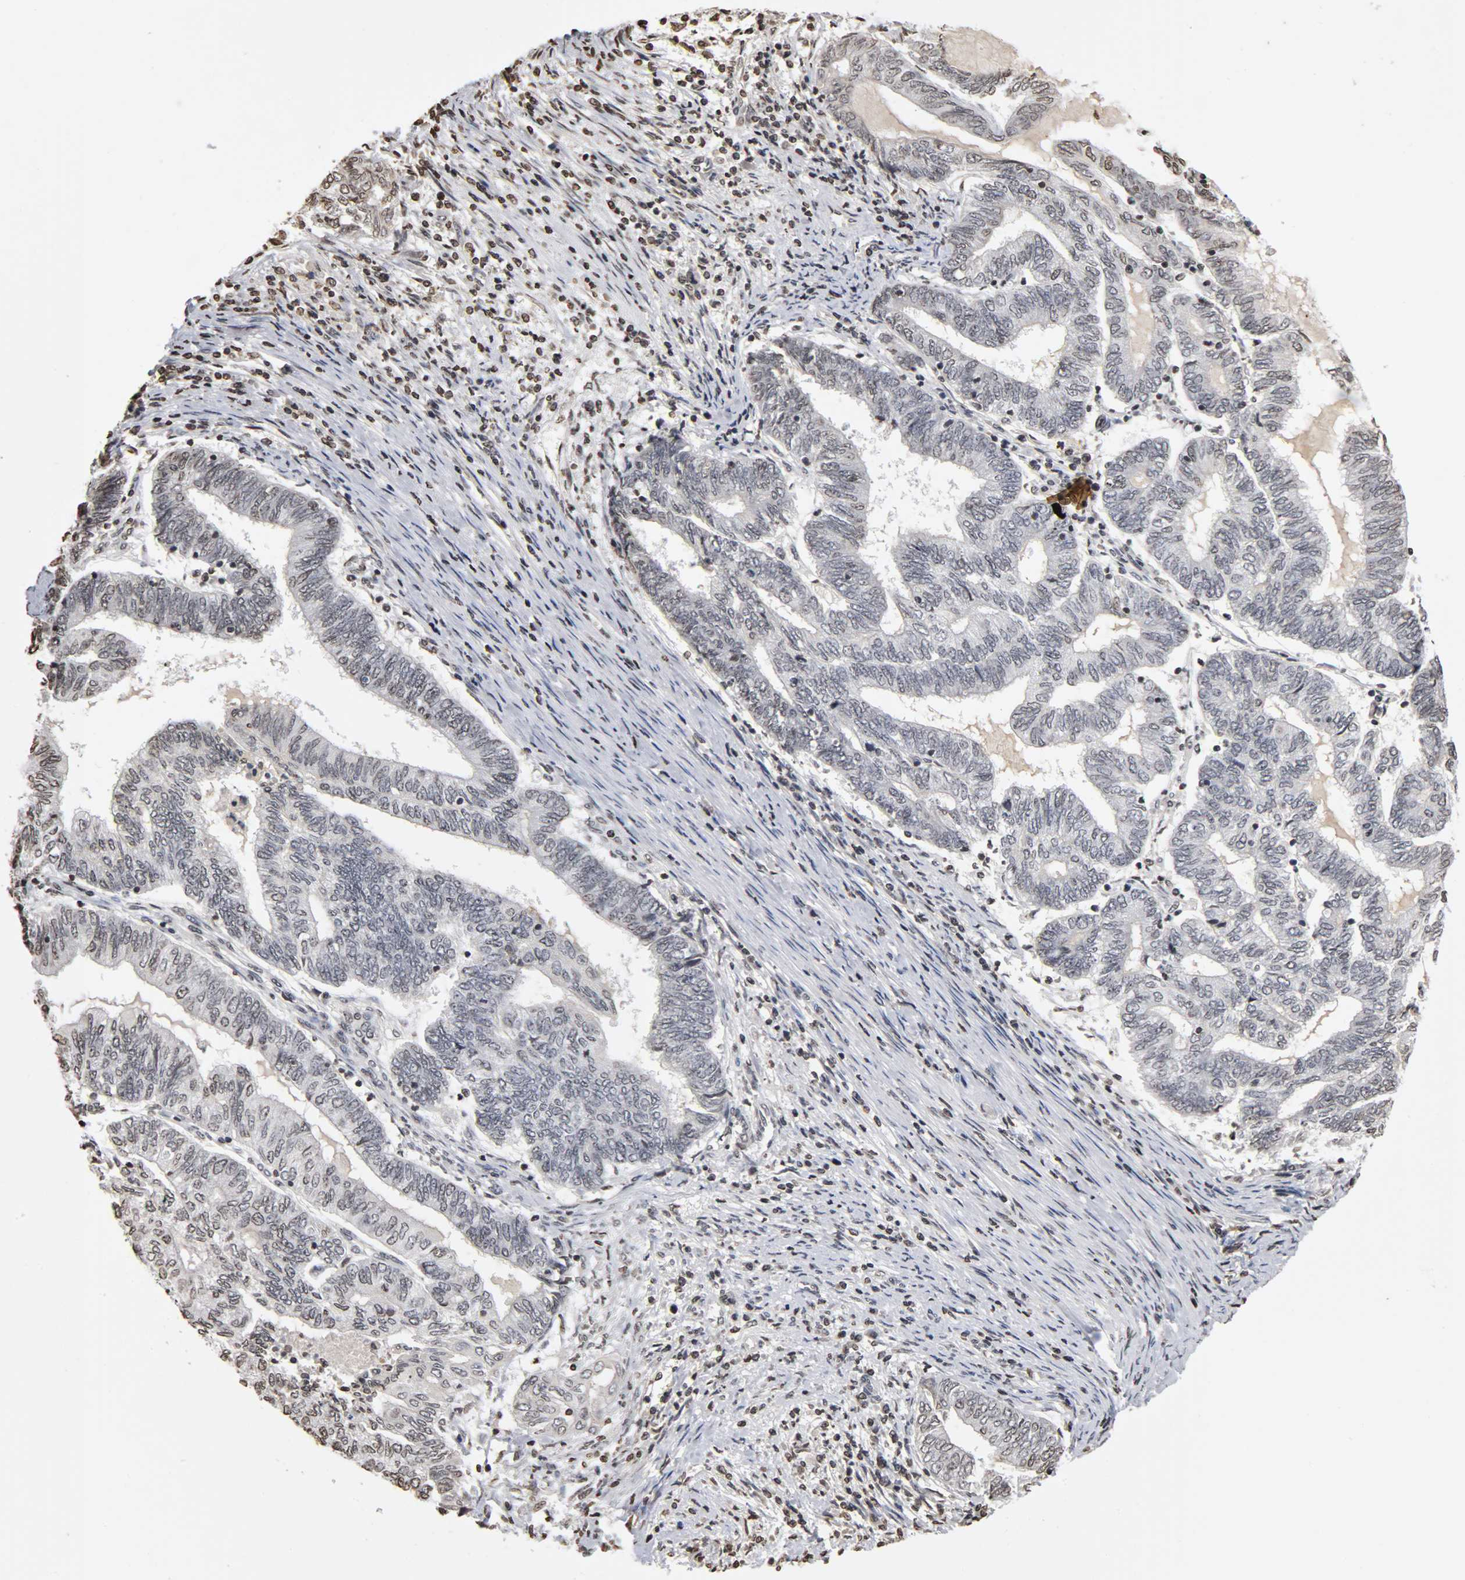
{"staining": {"intensity": "weak", "quantity": "<25%", "location": "nuclear"}, "tissue": "endometrial cancer", "cell_type": "Tumor cells", "image_type": "cancer", "snomed": [{"axis": "morphology", "description": "Adenocarcinoma, NOS"}, {"axis": "topography", "description": "Uterus"}, {"axis": "topography", "description": "Endometrium"}], "caption": "Image shows no protein positivity in tumor cells of endometrial cancer (adenocarcinoma) tissue.", "gene": "ERCC2", "patient": {"sex": "female", "age": 70}}